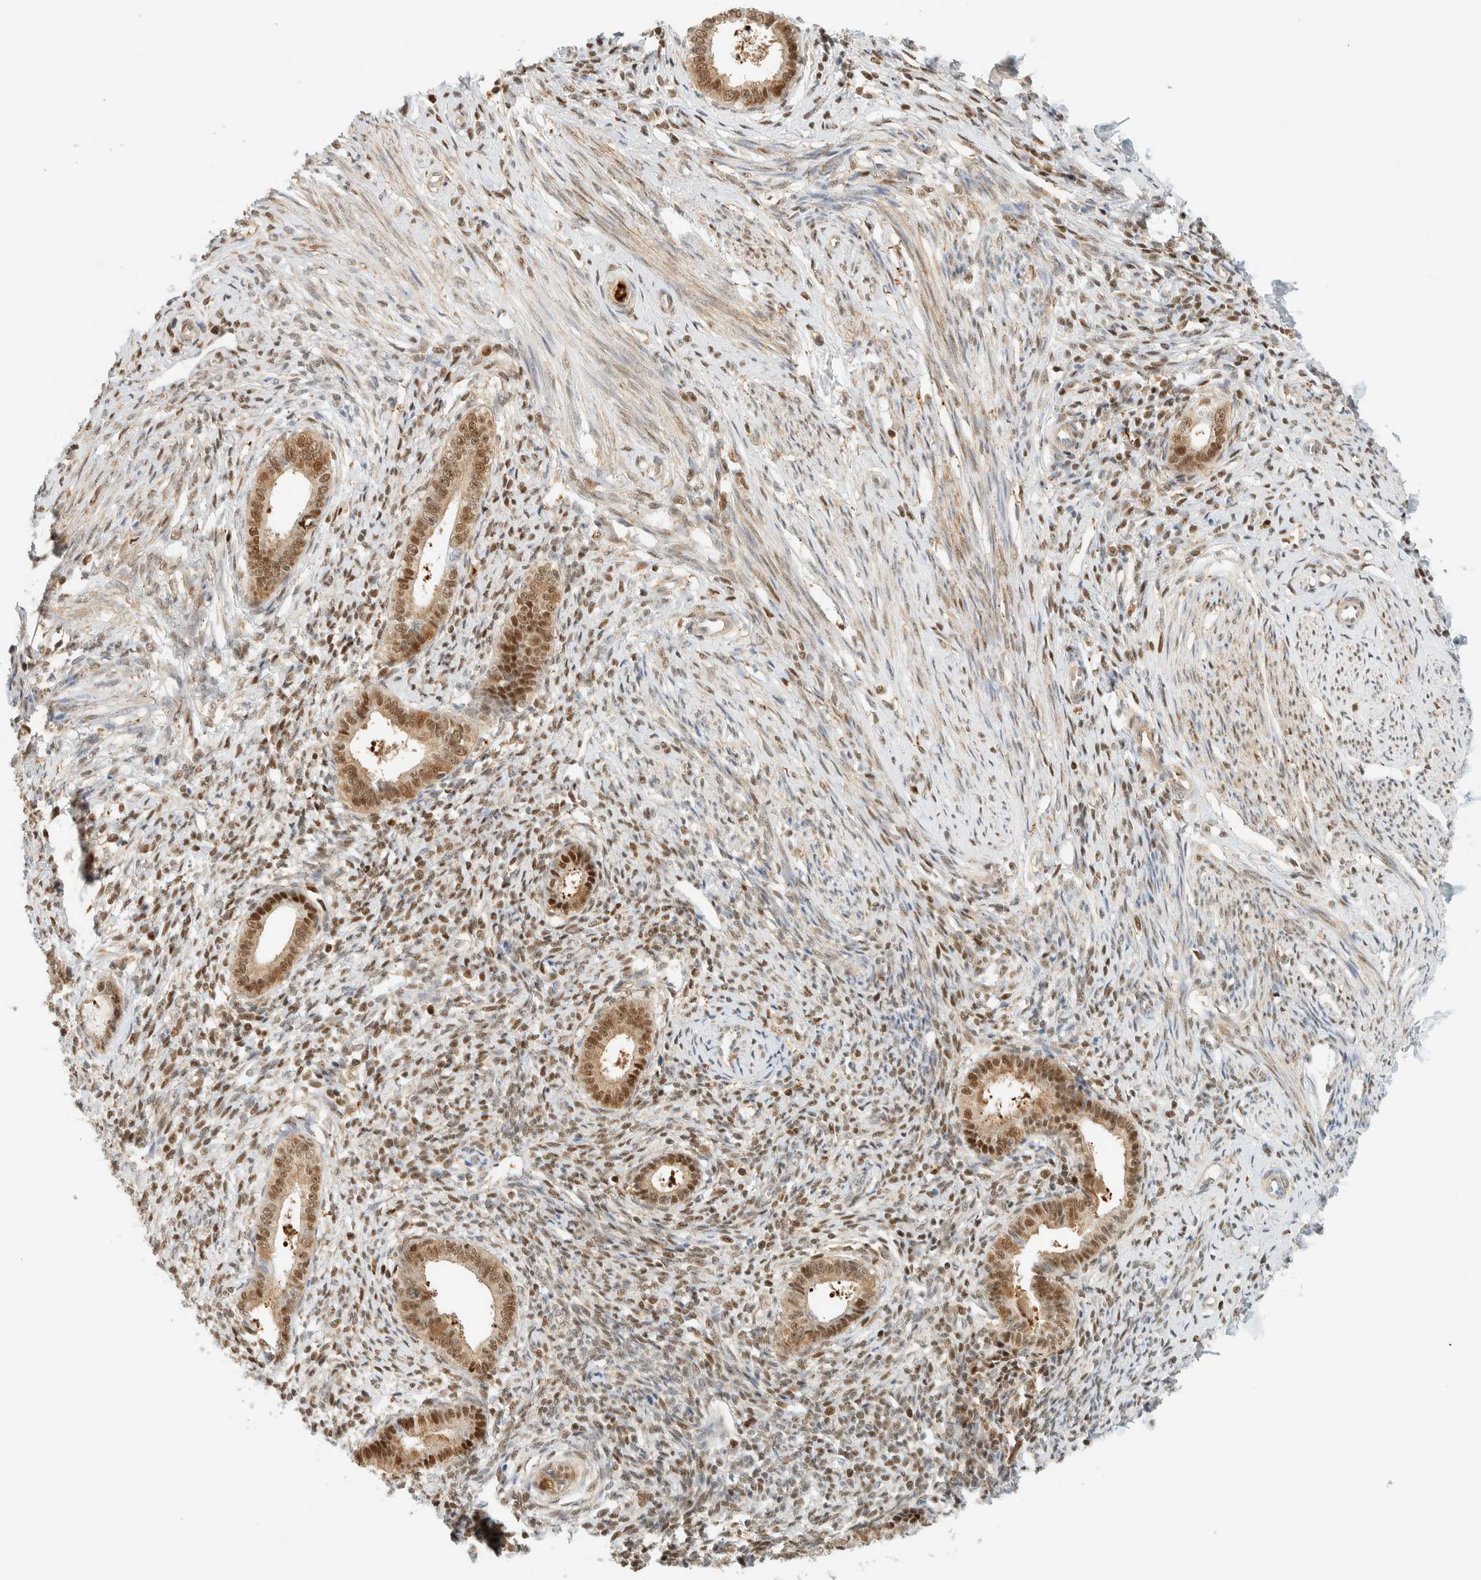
{"staining": {"intensity": "moderate", "quantity": "25%-75%", "location": "nuclear"}, "tissue": "endometrium", "cell_type": "Cells in endometrial stroma", "image_type": "normal", "snomed": [{"axis": "morphology", "description": "Normal tissue, NOS"}, {"axis": "topography", "description": "Endometrium"}], "caption": "This is a histology image of IHC staining of normal endometrium, which shows moderate expression in the nuclear of cells in endometrial stroma.", "gene": "ZBTB37", "patient": {"sex": "female", "age": 56}}